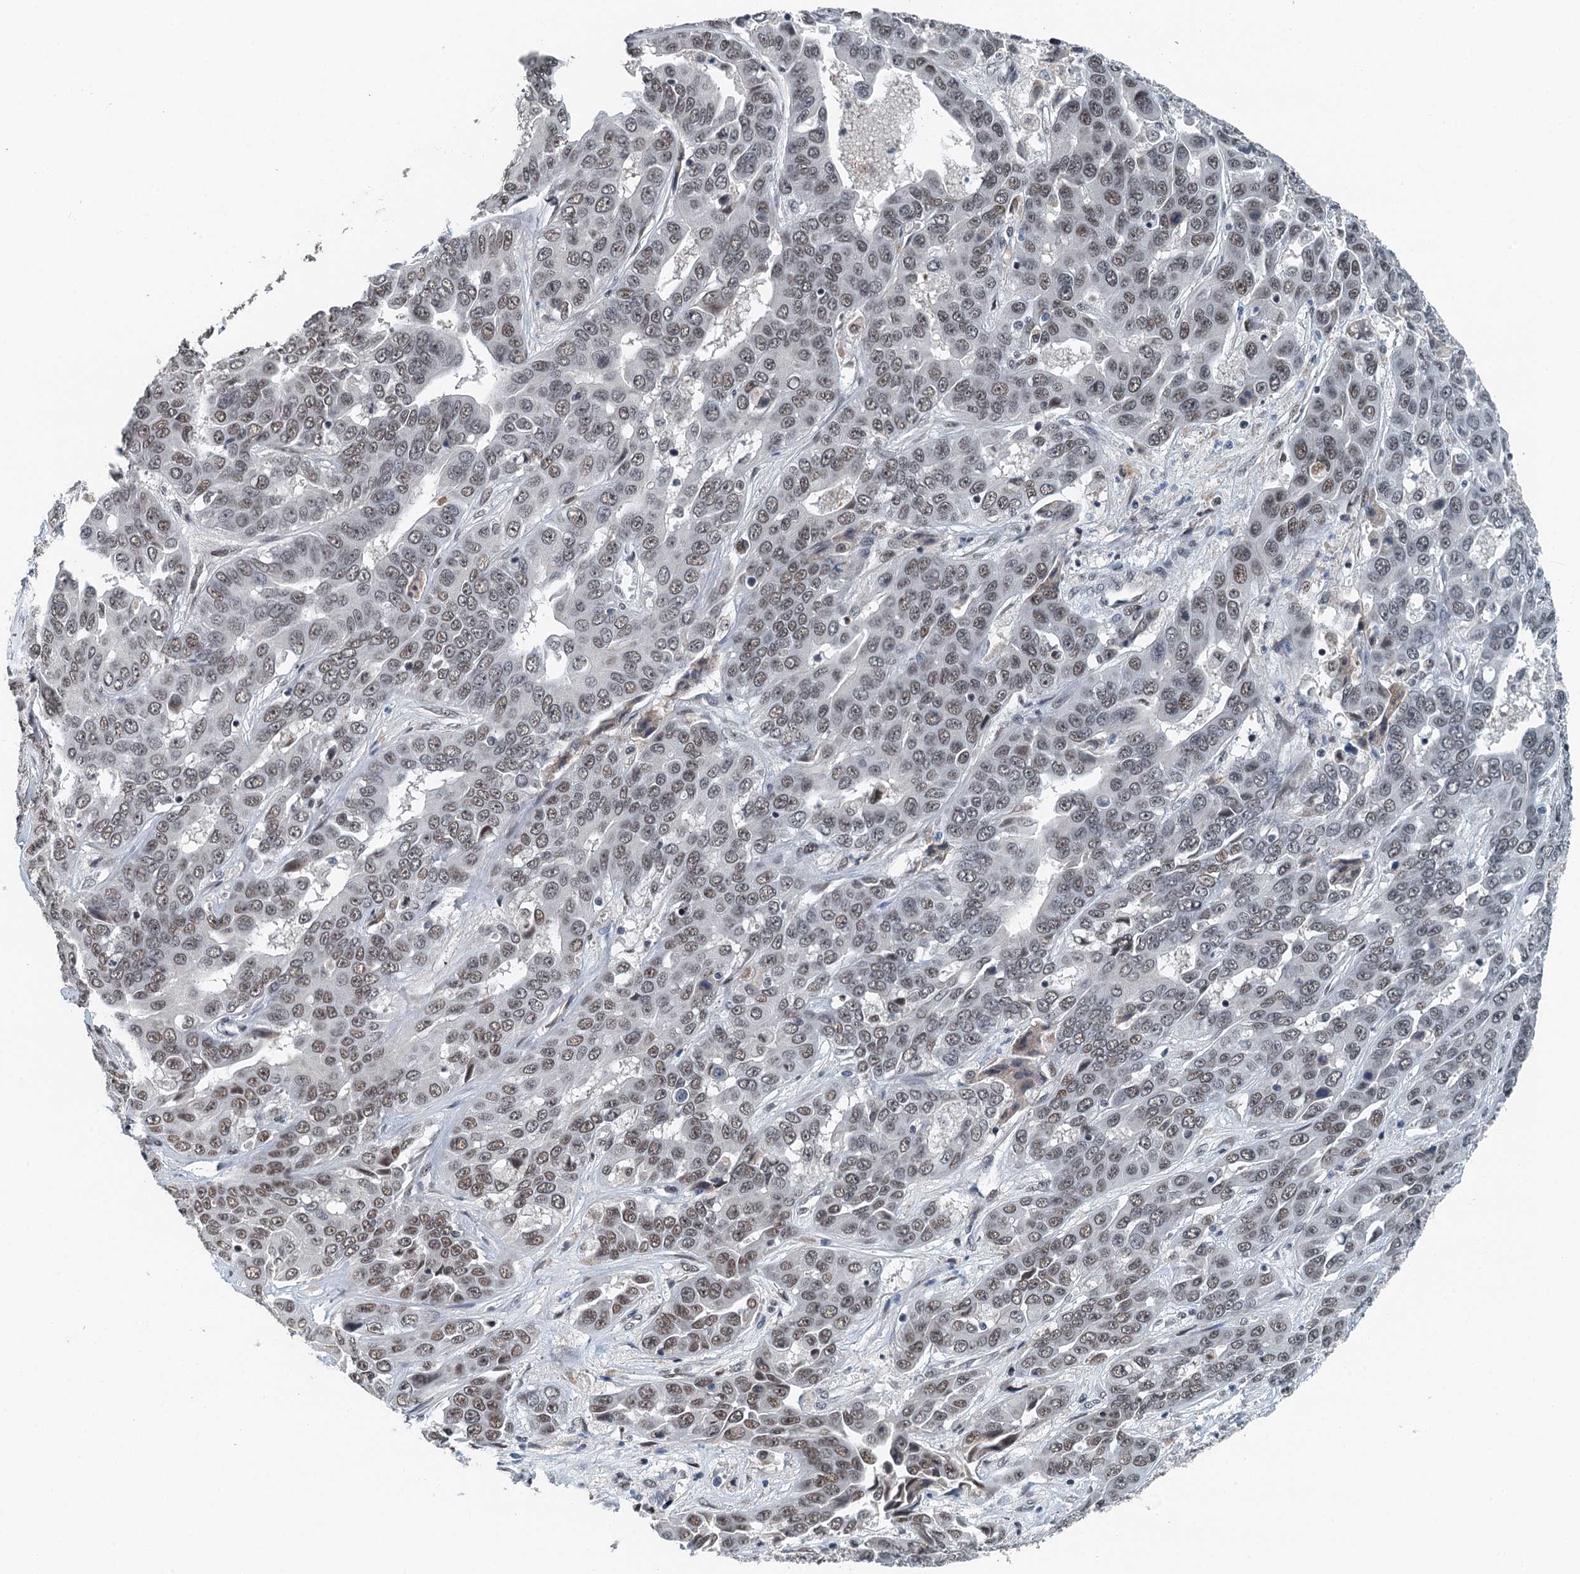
{"staining": {"intensity": "weak", "quantity": ">75%", "location": "nuclear"}, "tissue": "liver cancer", "cell_type": "Tumor cells", "image_type": "cancer", "snomed": [{"axis": "morphology", "description": "Cholangiocarcinoma"}, {"axis": "topography", "description": "Liver"}], "caption": "Protein expression analysis of human cholangiocarcinoma (liver) reveals weak nuclear positivity in approximately >75% of tumor cells.", "gene": "MTA3", "patient": {"sex": "female", "age": 52}}